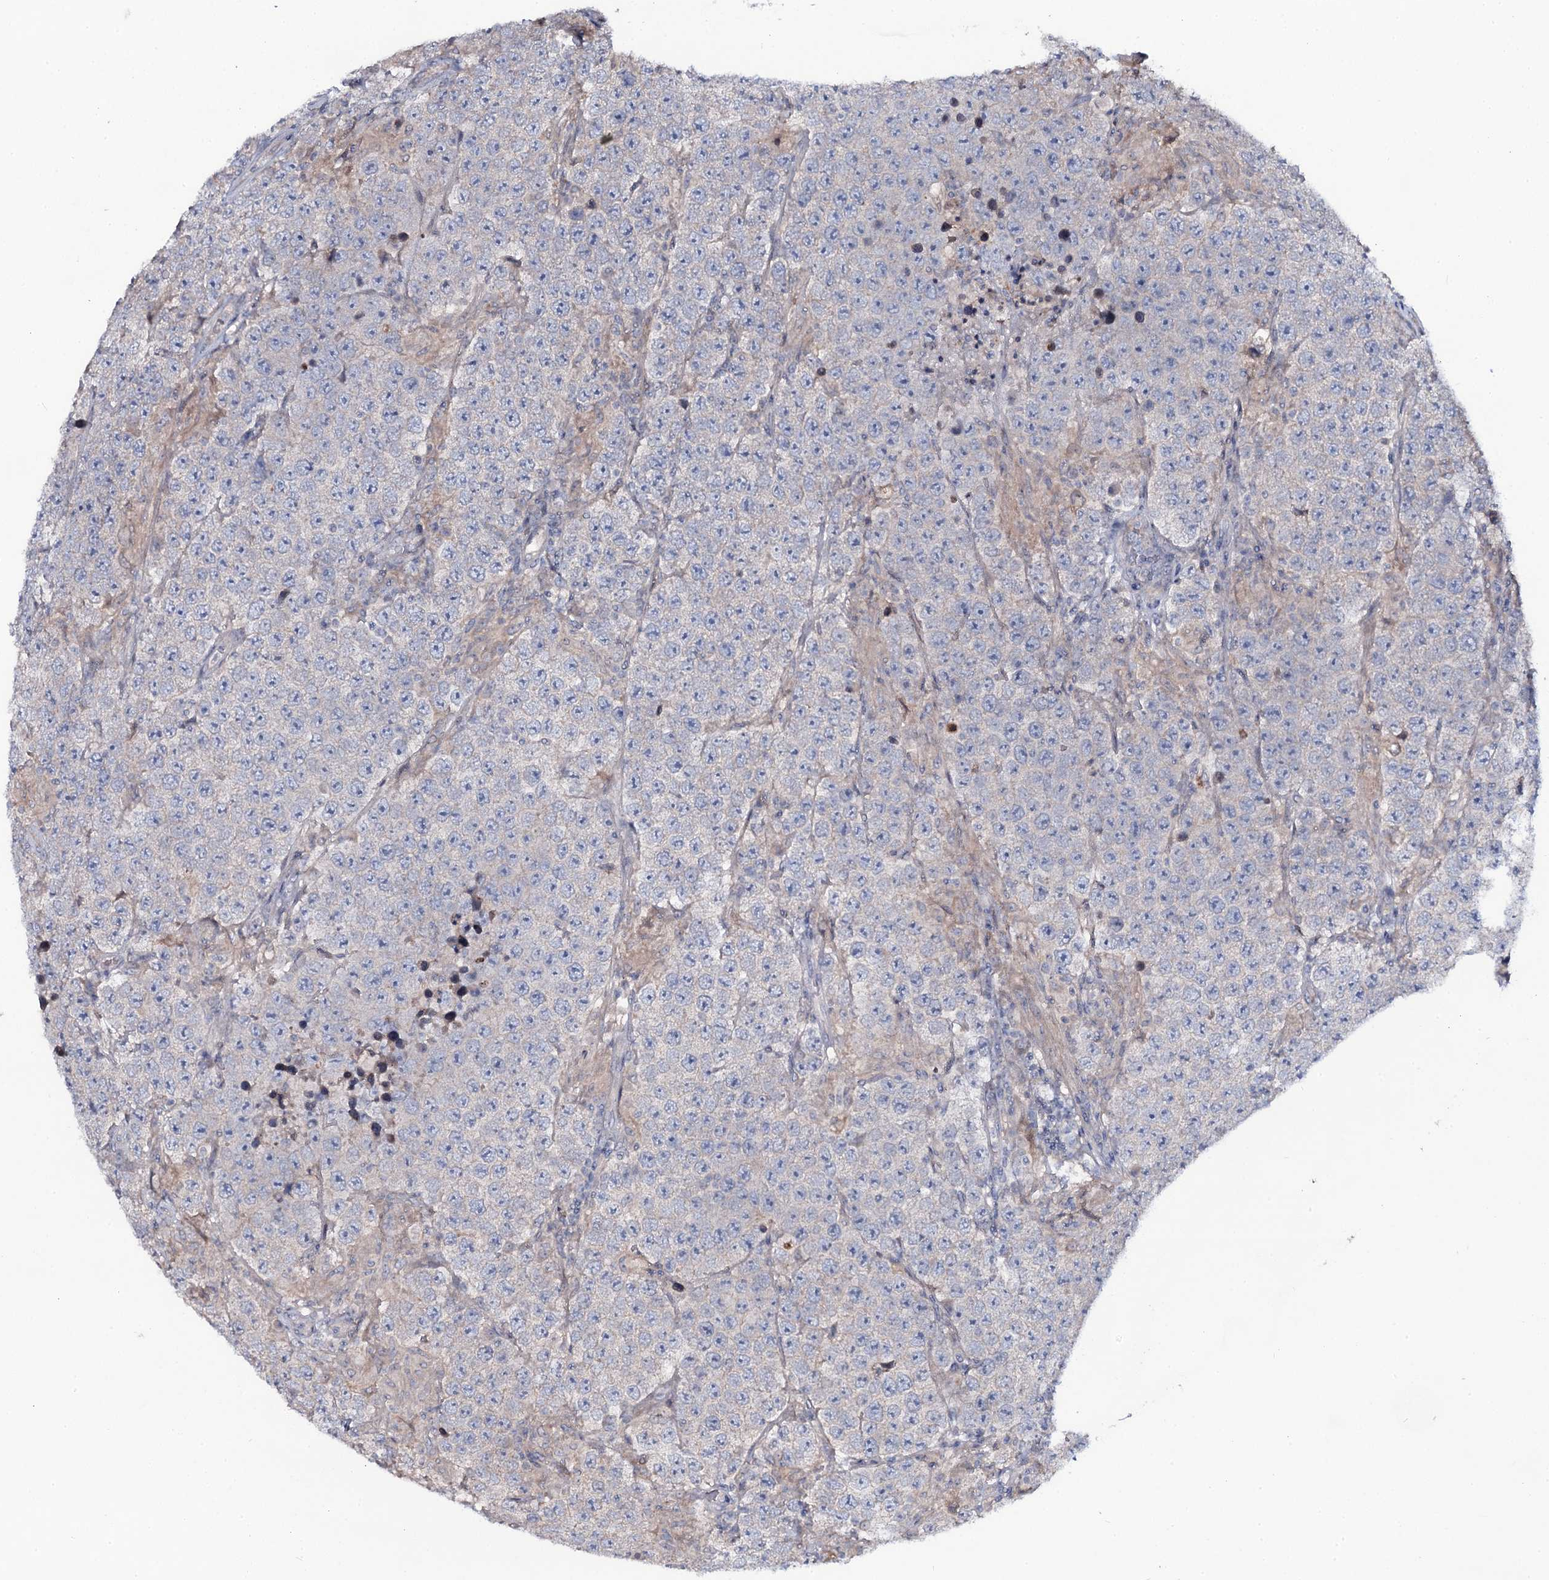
{"staining": {"intensity": "negative", "quantity": "none", "location": "none"}, "tissue": "testis cancer", "cell_type": "Tumor cells", "image_type": "cancer", "snomed": [{"axis": "morphology", "description": "Normal tissue, NOS"}, {"axis": "morphology", "description": "Urothelial carcinoma, High grade"}, {"axis": "morphology", "description": "Seminoma, NOS"}, {"axis": "morphology", "description": "Carcinoma, Embryonal, NOS"}, {"axis": "topography", "description": "Urinary bladder"}, {"axis": "topography", "description": "Testis"}], "caption": "Immunohistochemistry image of testis embryonal carcinoma stained for a protein (brown), which exhibits no expression in tumor cells.", "gene": "SNAP23", "patient": {"sex": "male", "age": 41}}